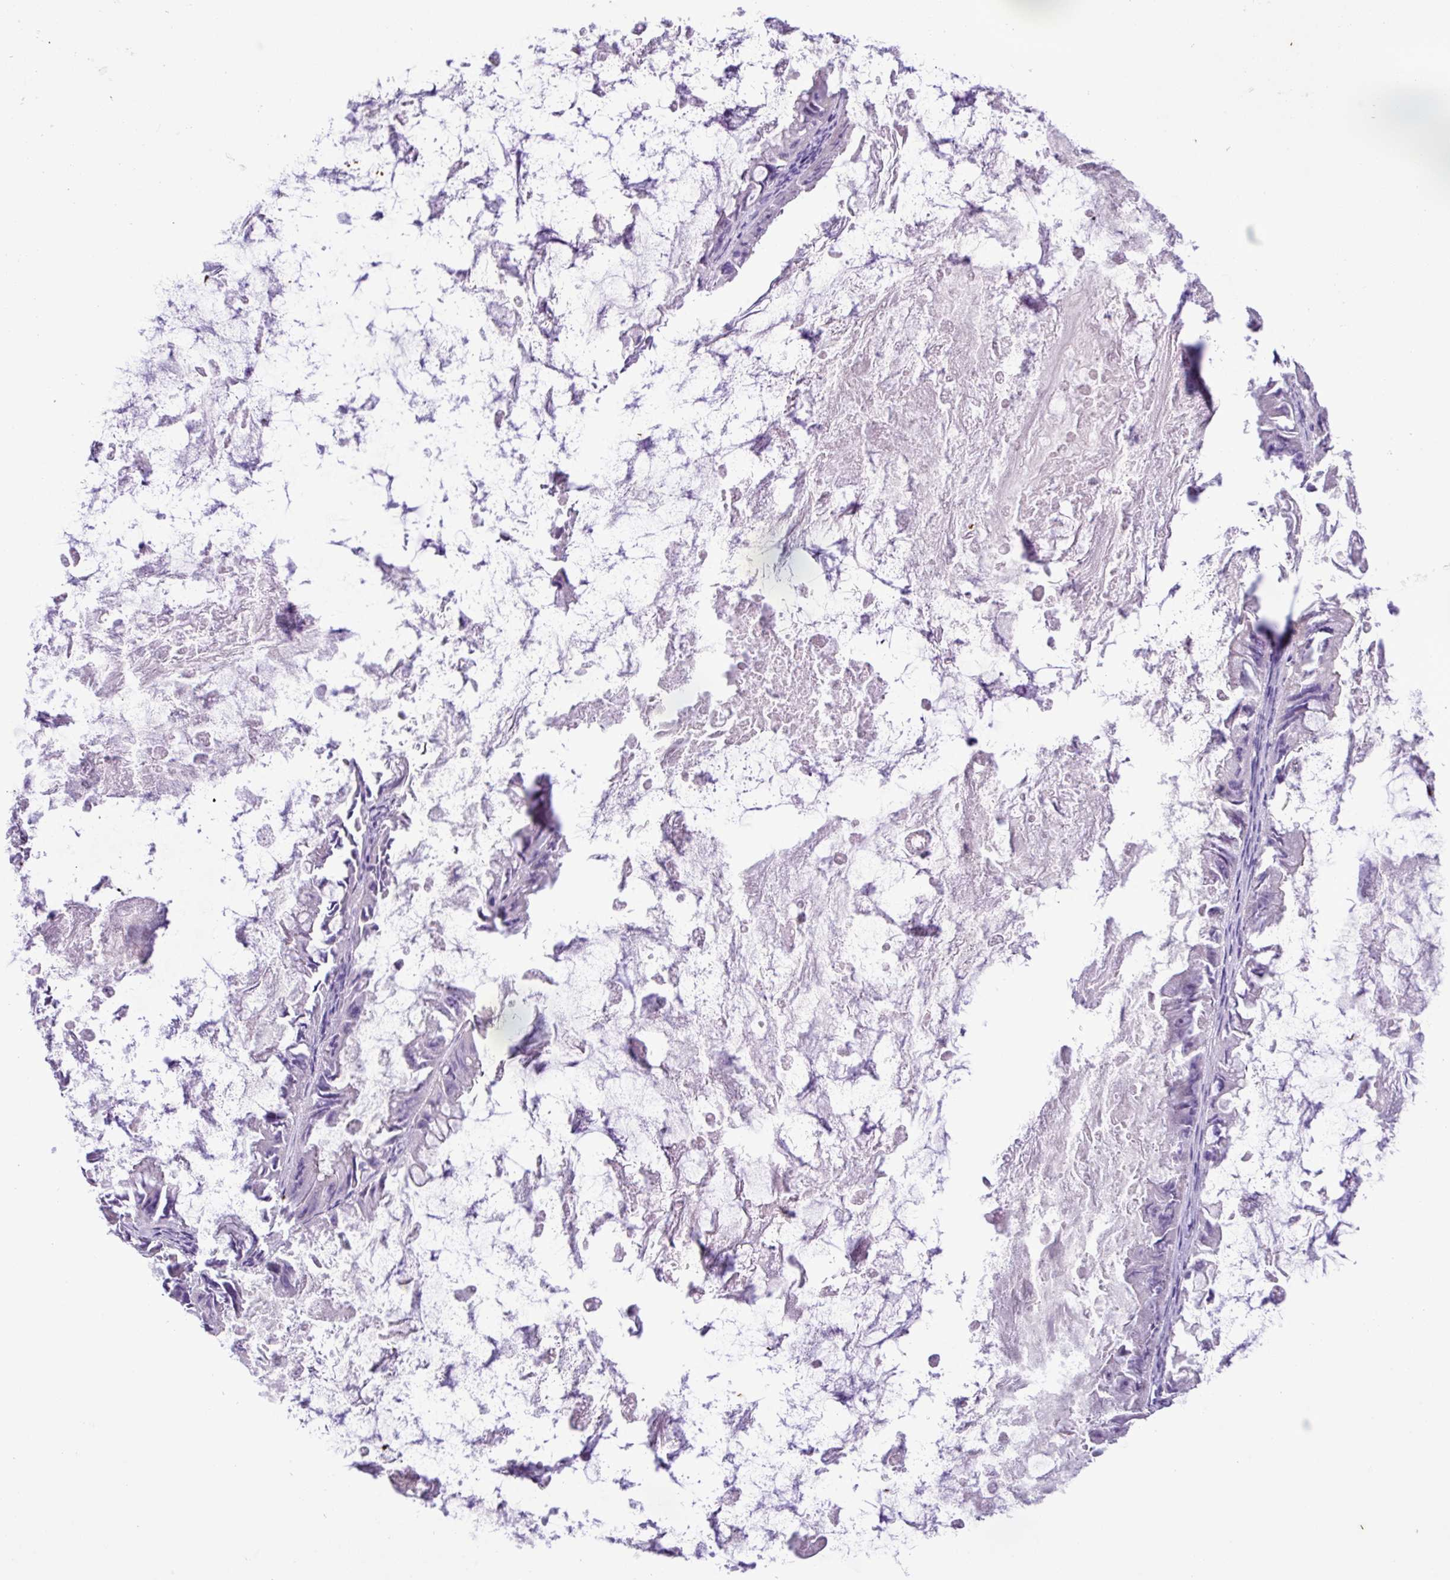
{"staining": {"intensity": "negative", "quantity": "none", "location": "none"}, "tissue": "ovarian cancer", "cell_type": "Tumor cells", "image_type": "cancer", "snomed": [{"axis": "morphology", "description": "Cystadenocarcinoma, mucinous, NOS"}, {"axis": "topography", "description": "Ovary"}], "caption": "High power microscopy histopathology image of an immunohistochemistry micrograph of ovarian cancer (mucinous cystadenocarcinoma), revealing no significant staining in tumor cells.", "gene": "ZNF334", "patient": {"sex": "female", "age": 61}}